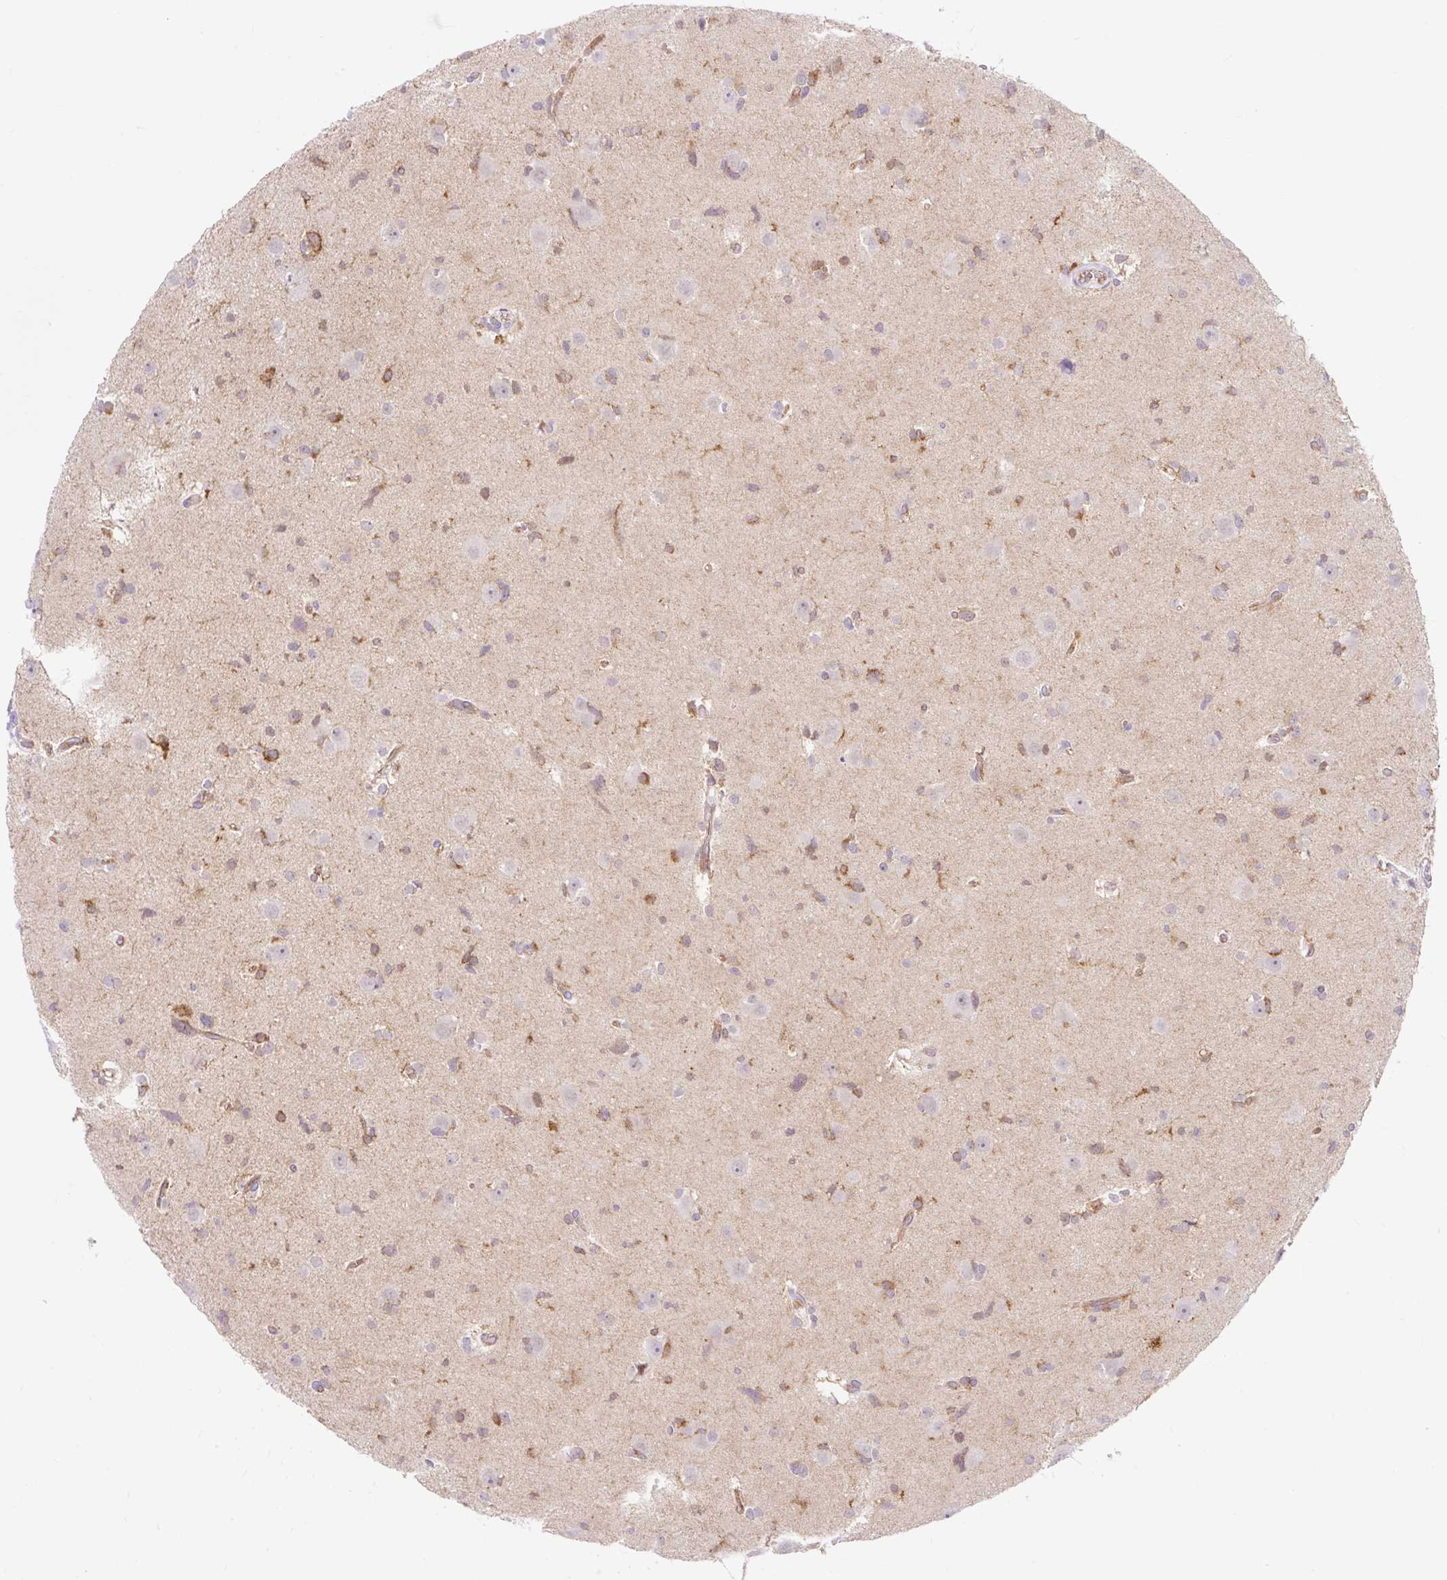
{"staining": {"intensity": "moderate", "quantity": "<25%", "location": "cytoplasmic/membranous"}, "tissue": "glioma", "cell_type": "Tumor cells", "image_type": "cancer", "snomed": [{"axis": "morphology", "description": "Glioma, malignant, High grade"}, {"axis": "topography", "description": "Brain"}], "caption": "Protein analysis of glioma tissue reveals moderate cytoplasmic/membranous staining in approximately <25% of tumor cells. The staining was performed using DAB to visualize the protein expression in brown, while the nuclei were stained in blue with hematoxylin (Magnification: 20x).", "gene": "HIP1R", "patient": {"sex": "male", "age": 23}}